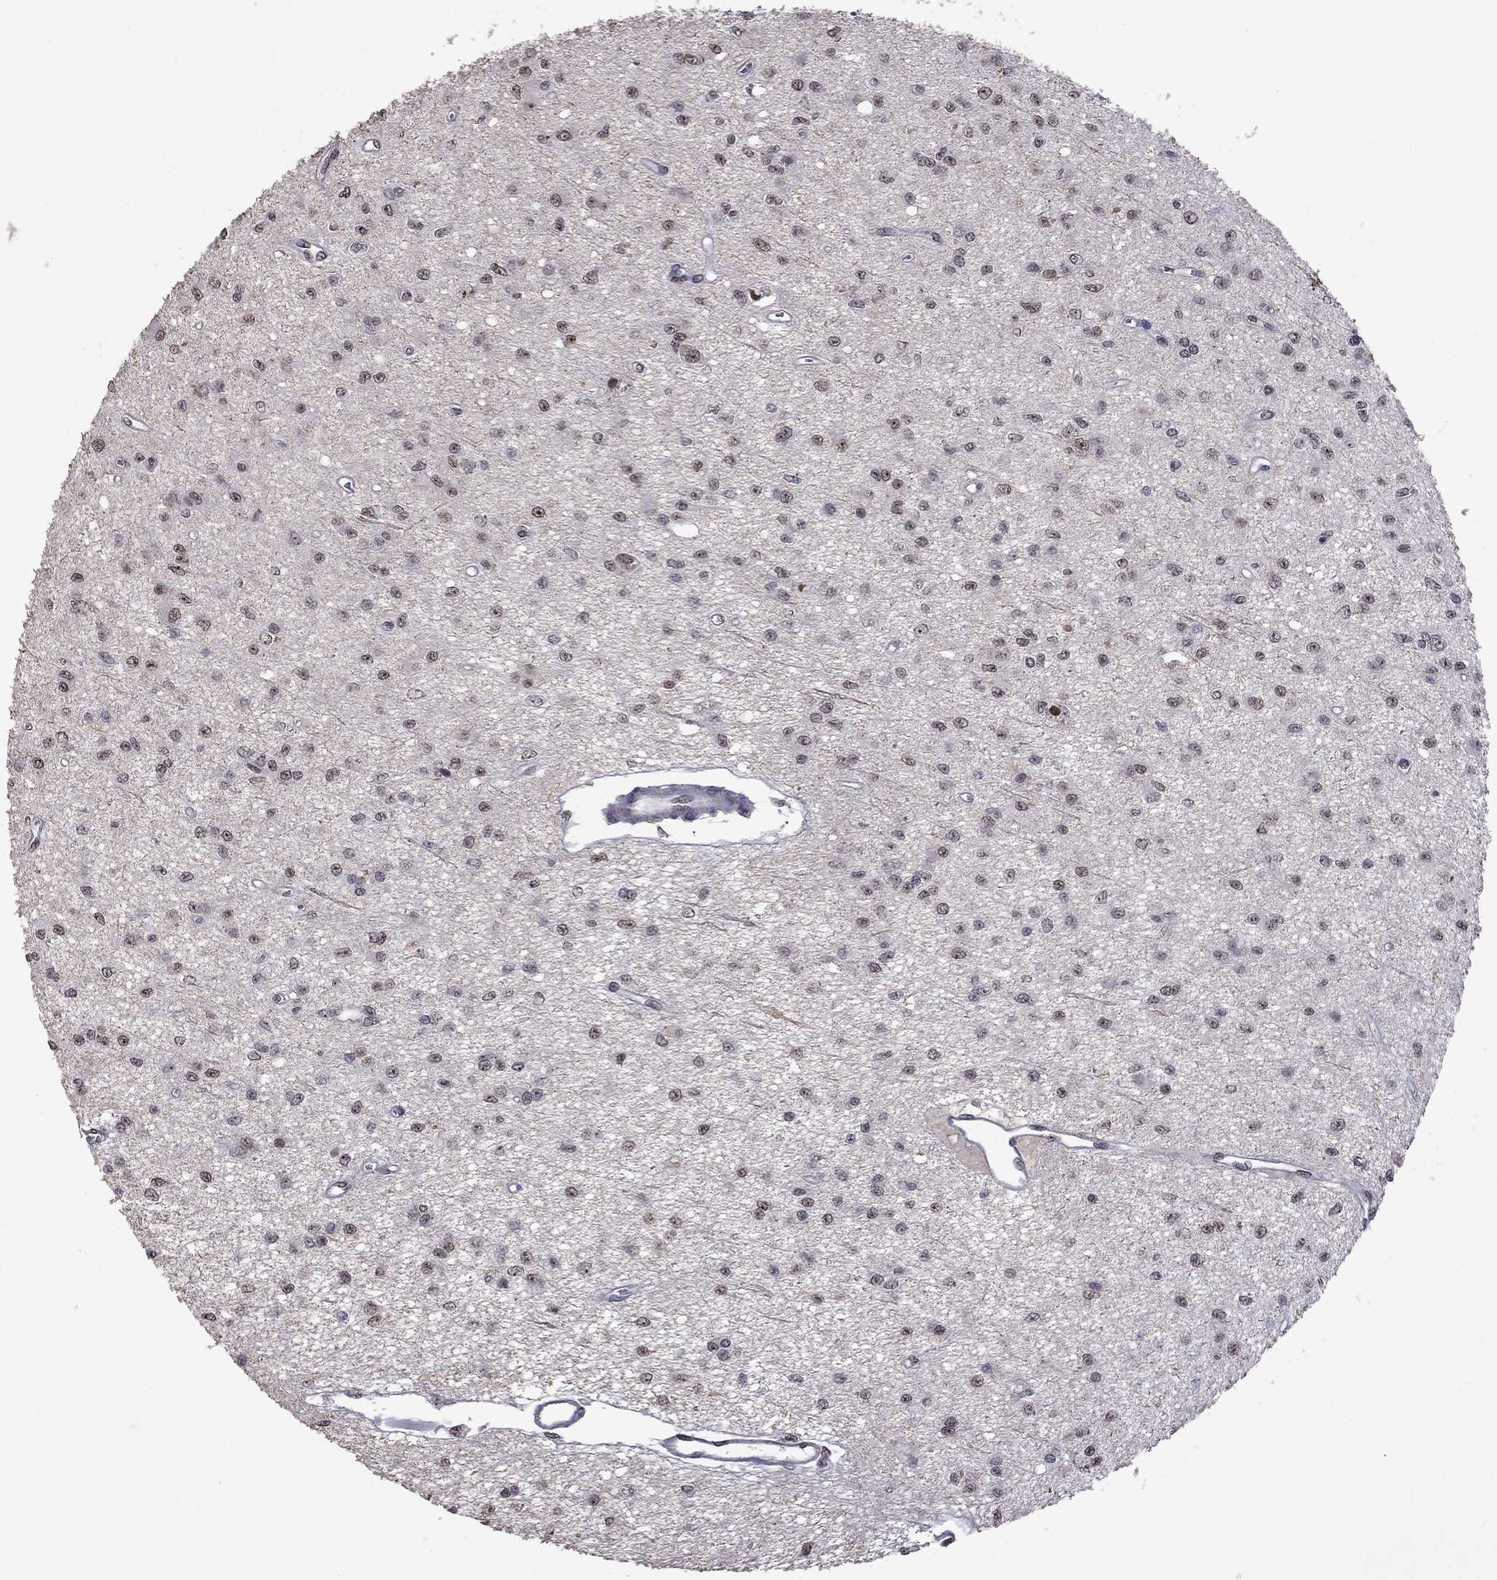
{"staining": {"intensity": "weak", "quantity": "25%-75%", "location": "nuclear"}, "tissue": "glioma", "cell_type": "Tumor cells", "image_type": "cancer", "snomed": [{"axis": "morphology", "description": "Glioma, malignant, Low grade"}, {"axis": "topography", "description": "Brain"}], "caption": "Immunohistochemistry (IHC) (DAB (3,3'-diaminobenzidine)) staining of human glioma displays weak nuclear protein staining in approximately 25%-75% of tumor cells. (DAB IHC, brown staining for protein, blue staining for nuclei).", "gene": "SPOUT1", "patient": {"sex": "female", "age": 45}}